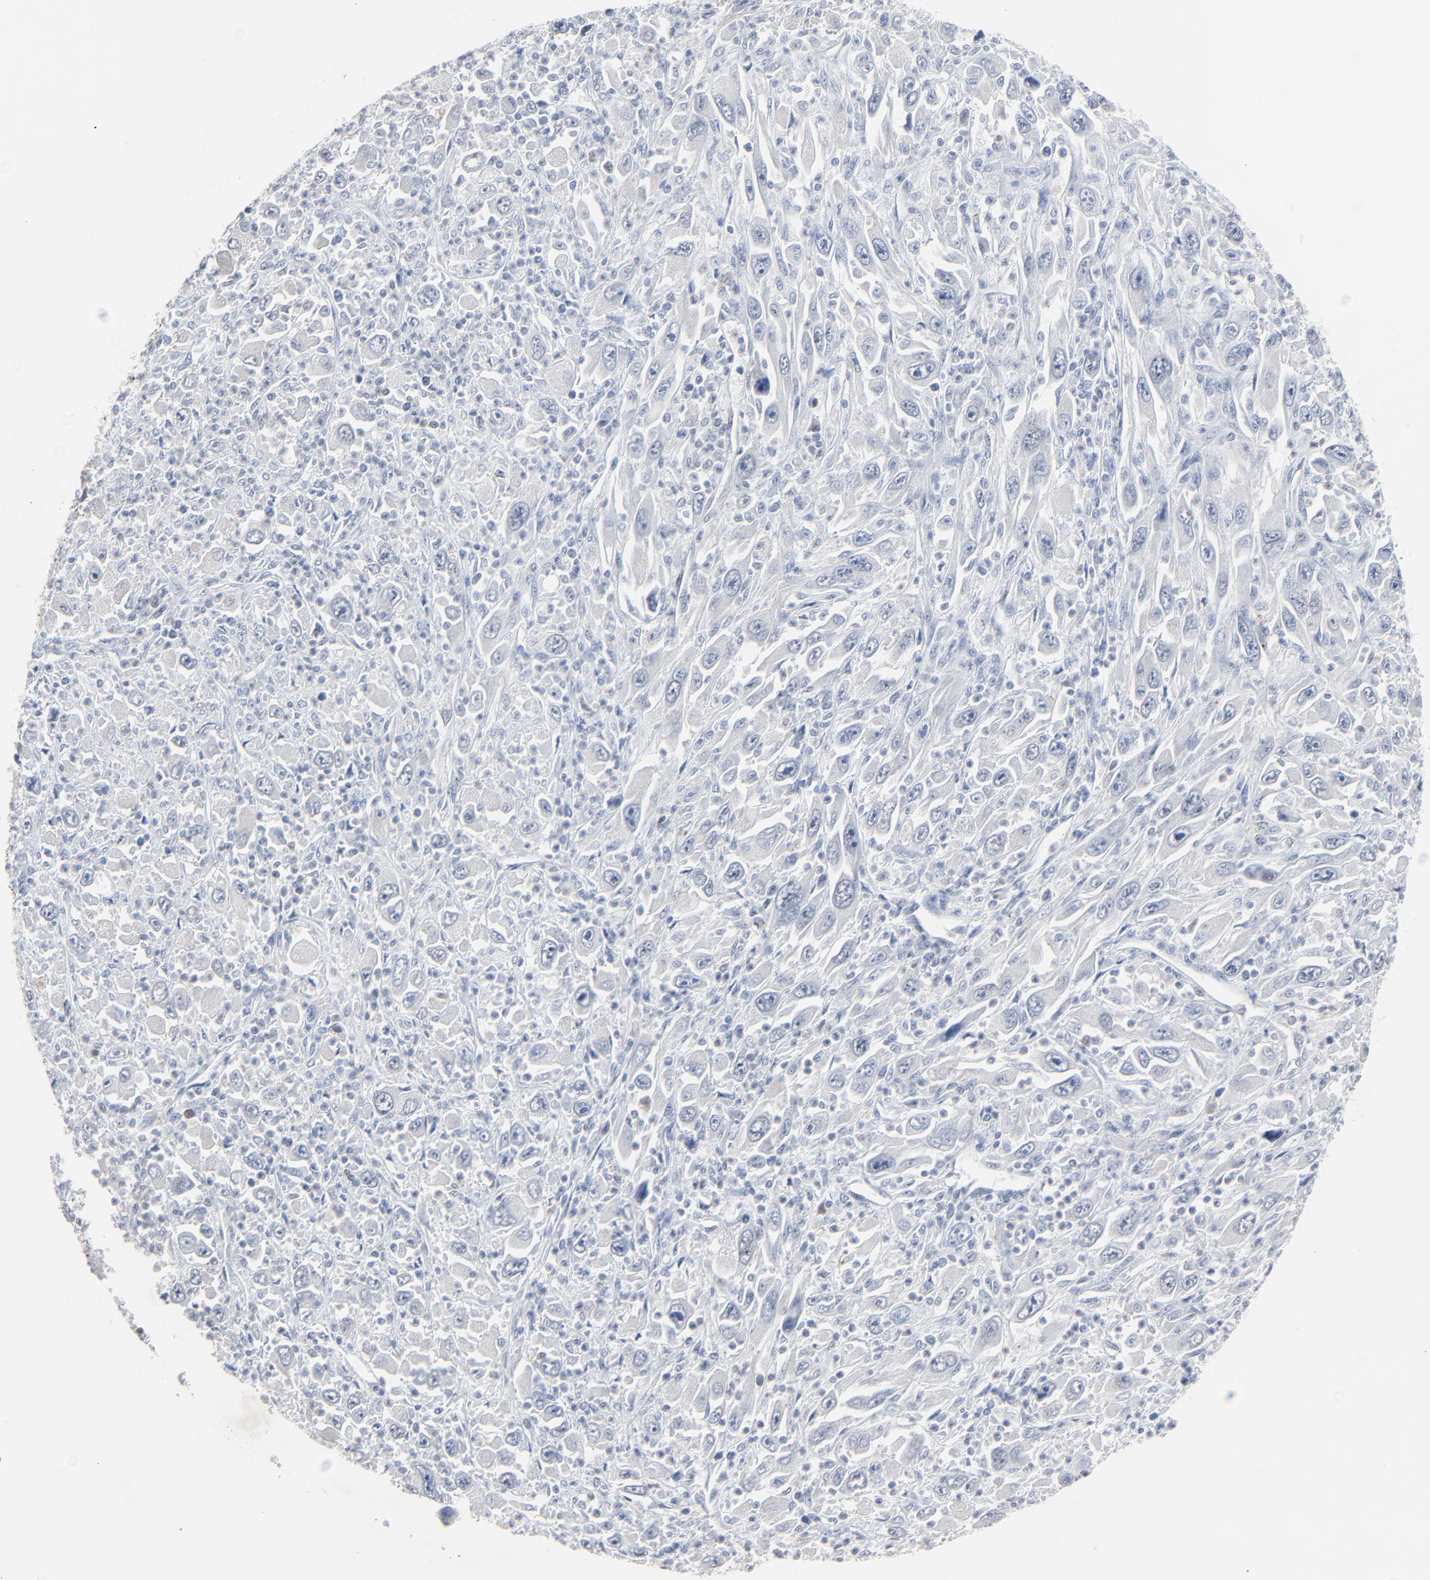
{"staining": {"intensity": "weak", "quantity": "<25%", "location": "nuclear"}, "tissue": "melanoma", "cell_type": "Tumor cells", "image_type": "cancer", "snomed": [{"axis": "morphology", "description": "Malignant melanoma, Metastatic site"}, {"axis": "topography", "description": "Skin"}], "caption": "Melanoma was stained to show a protein in brown. There is no significant positivity in tumor cells.", "gene": "BIRC3", "patient": {"sex": "female", "age": 56}}